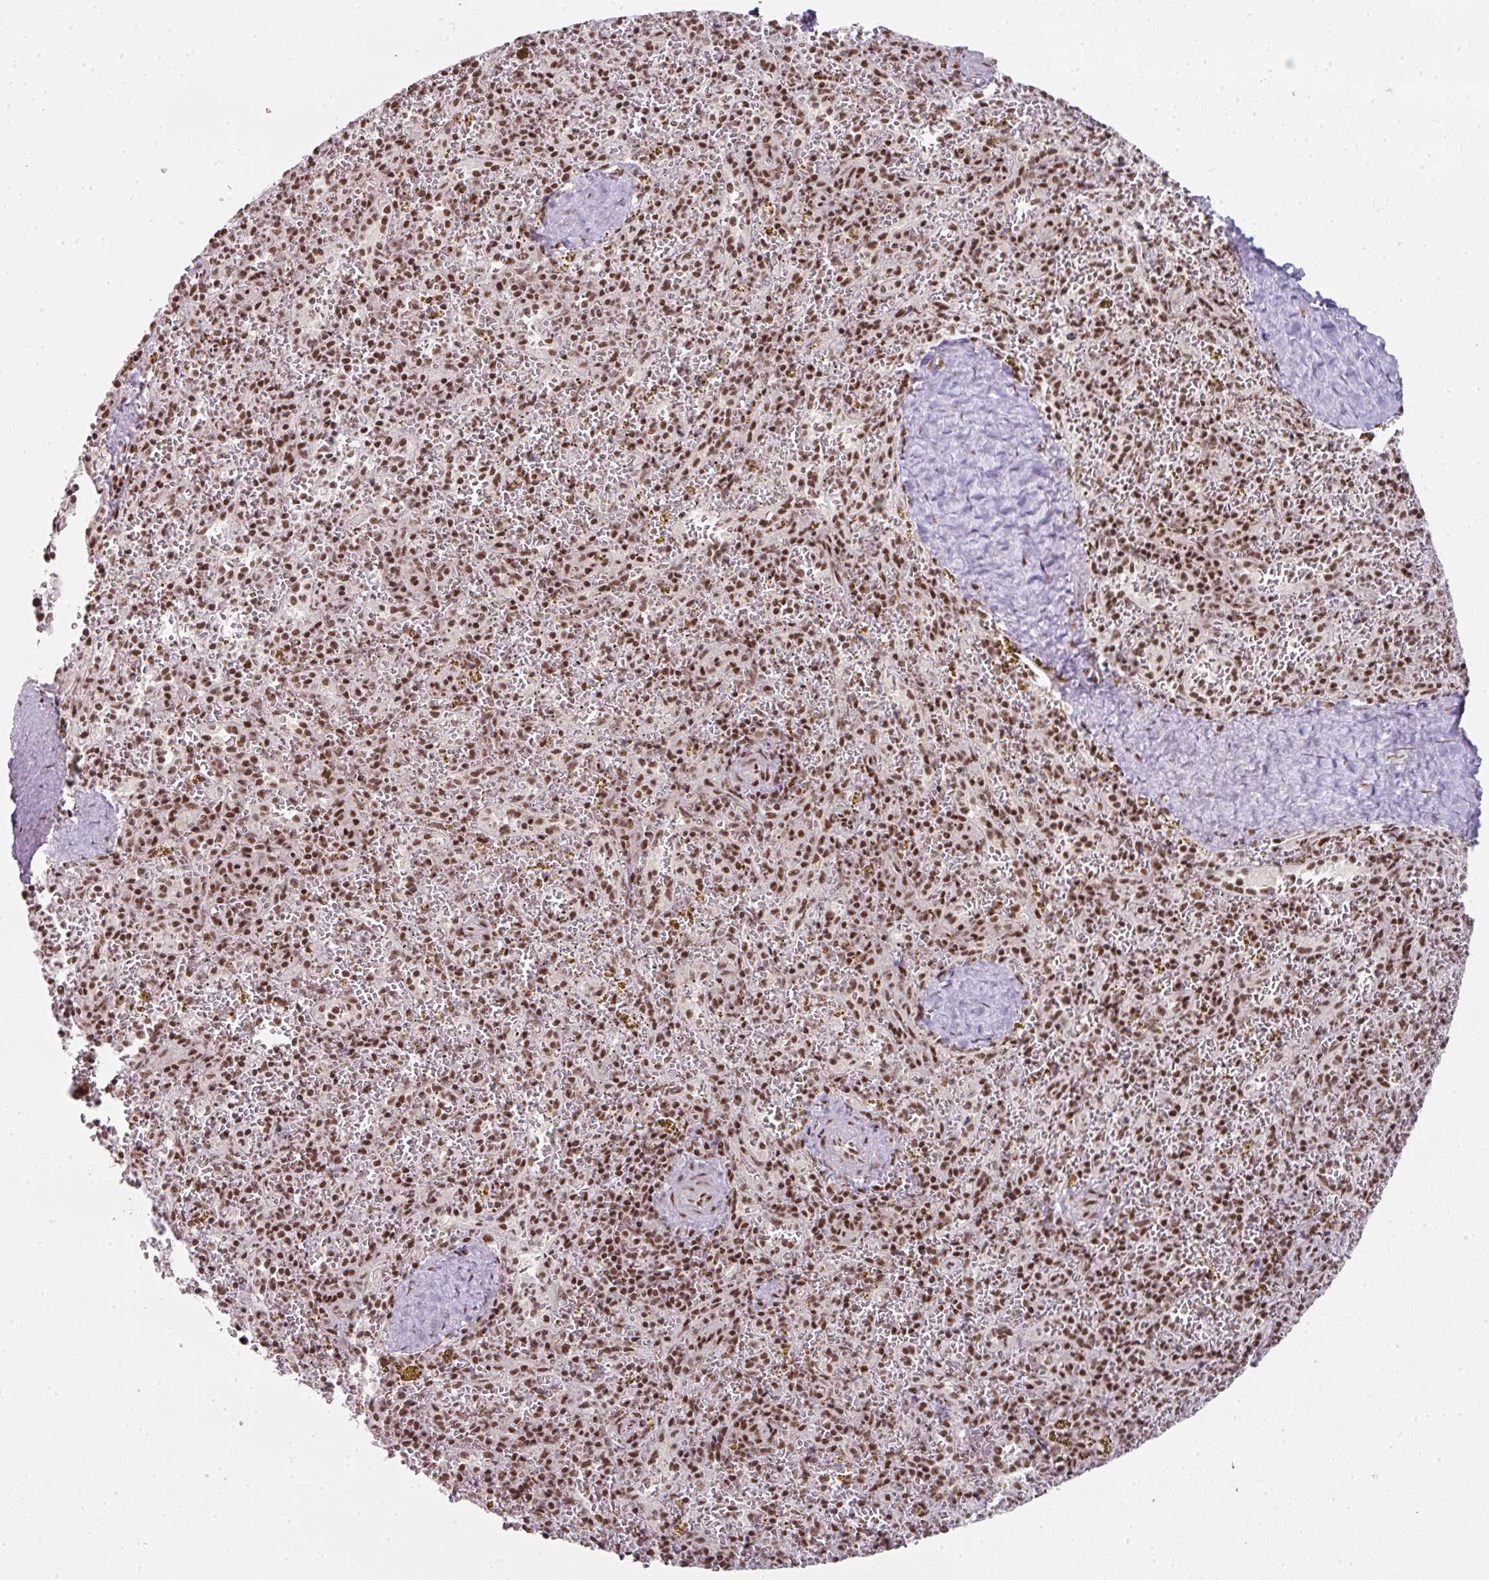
{"staining": {"intensity": "moderate", "quantity": ">75%", "location": "nuclear"}, "tissue": "spleen", "cell_type": "Cells in red pulp", "image_type": "normal", "snomed": [{"axis": "morphology", "description": "Normal tissue, NOS"}, {"axis": "topography", "description": "Spleen"}], "caption": "The micrograph demonstrates staining of benign spleen, revealing moderate nuclear protein staining (brown color) within cells in red pulp.", "gene": "NFYA", "patient": {"sex": "male", "age": 57}}